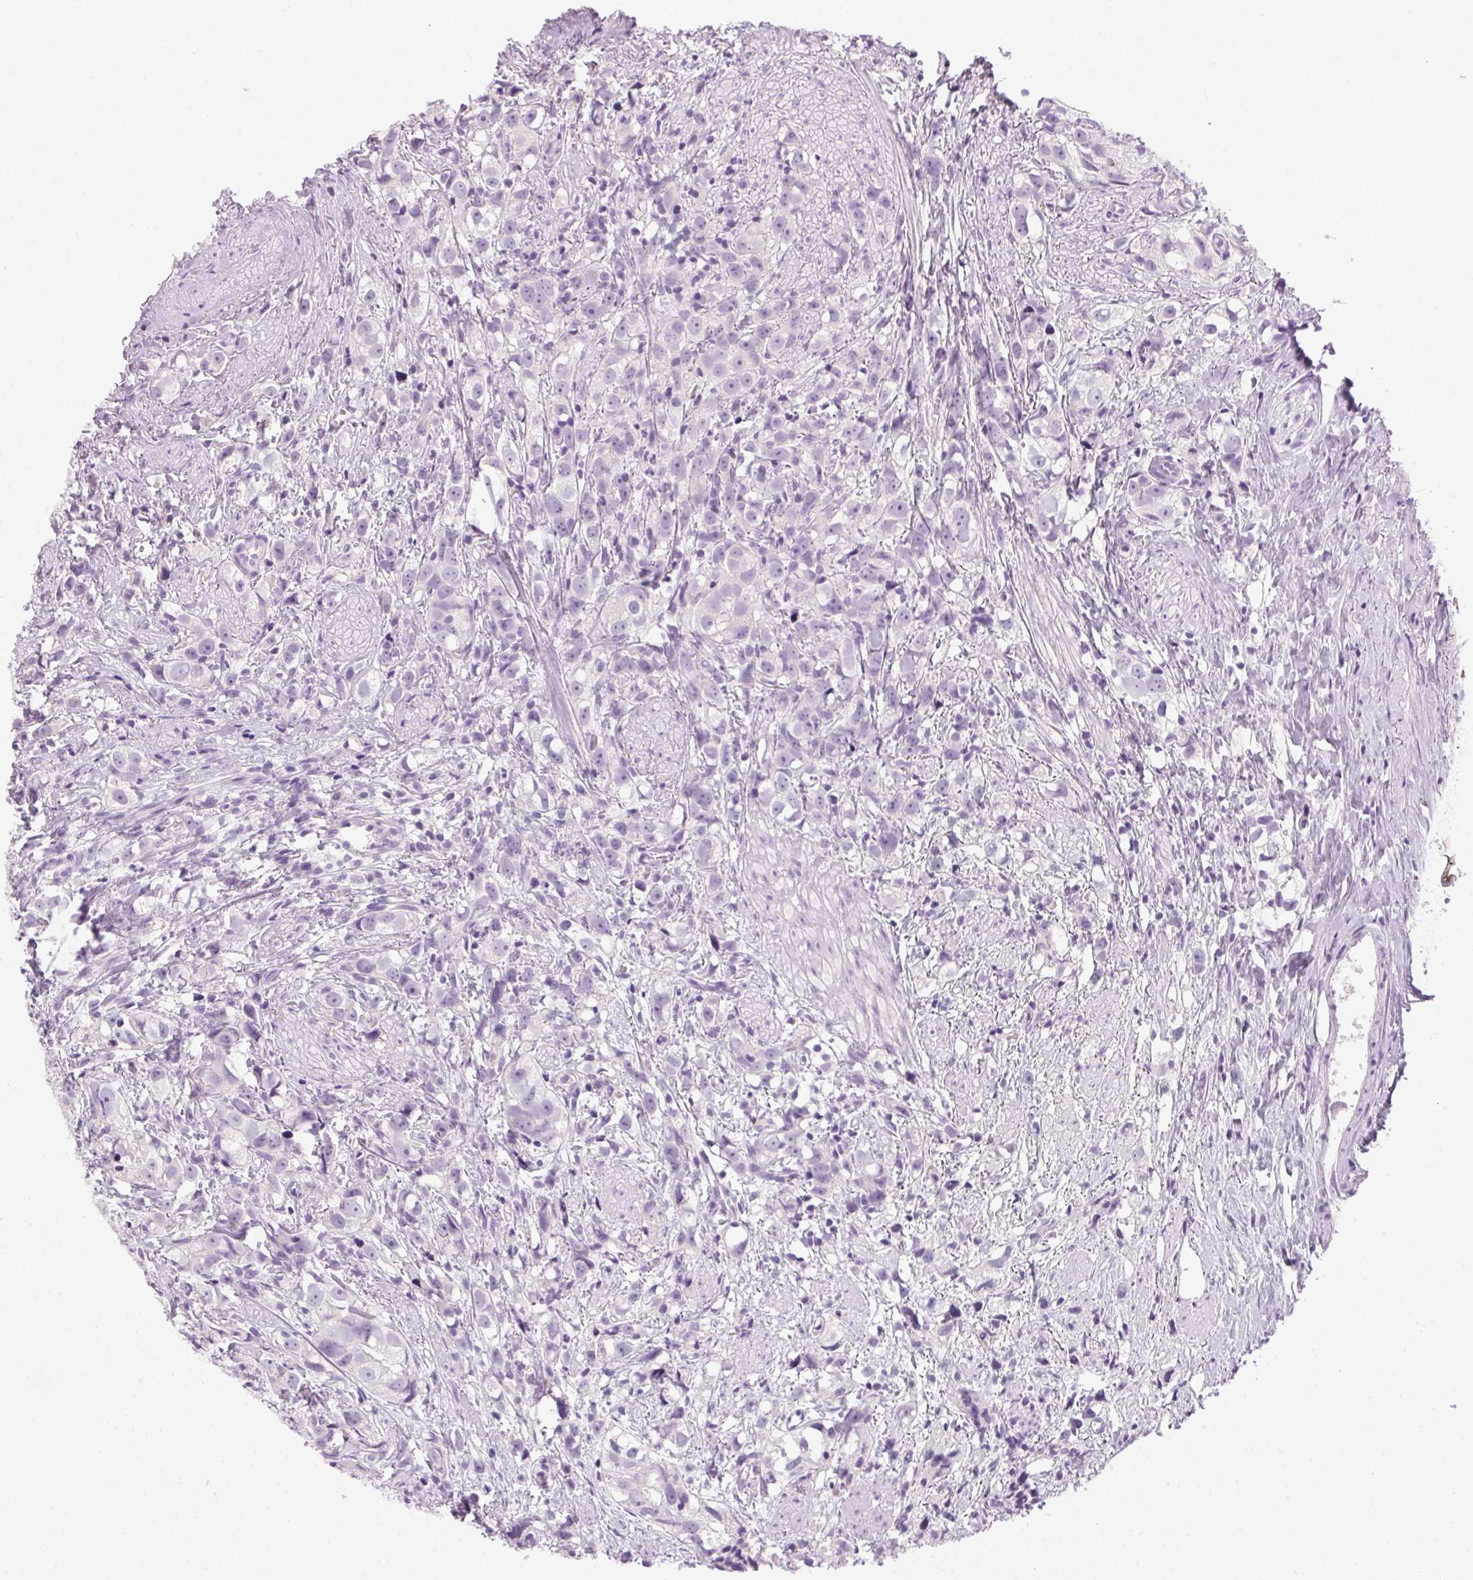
{"staining": {"intensity": "negative", "quantity": "none", "location": "none"}, "tissue": "prostate cancer", "cell_type": "Tumor cells", "image_type": "cancer", "snomed": [{"axis": "morphology", "description": "Adenocarcinoma, High grade"}, {"axis": "topography", "description": "Prostate"}], "caption": "Adenocarcinoma (high-grade) (prostate) stained for a protein using immunohistochemistry demonstrates no expression tumor cells.", "gene": "POPDC2", "patient": {"sex": "male", "age": 68}}